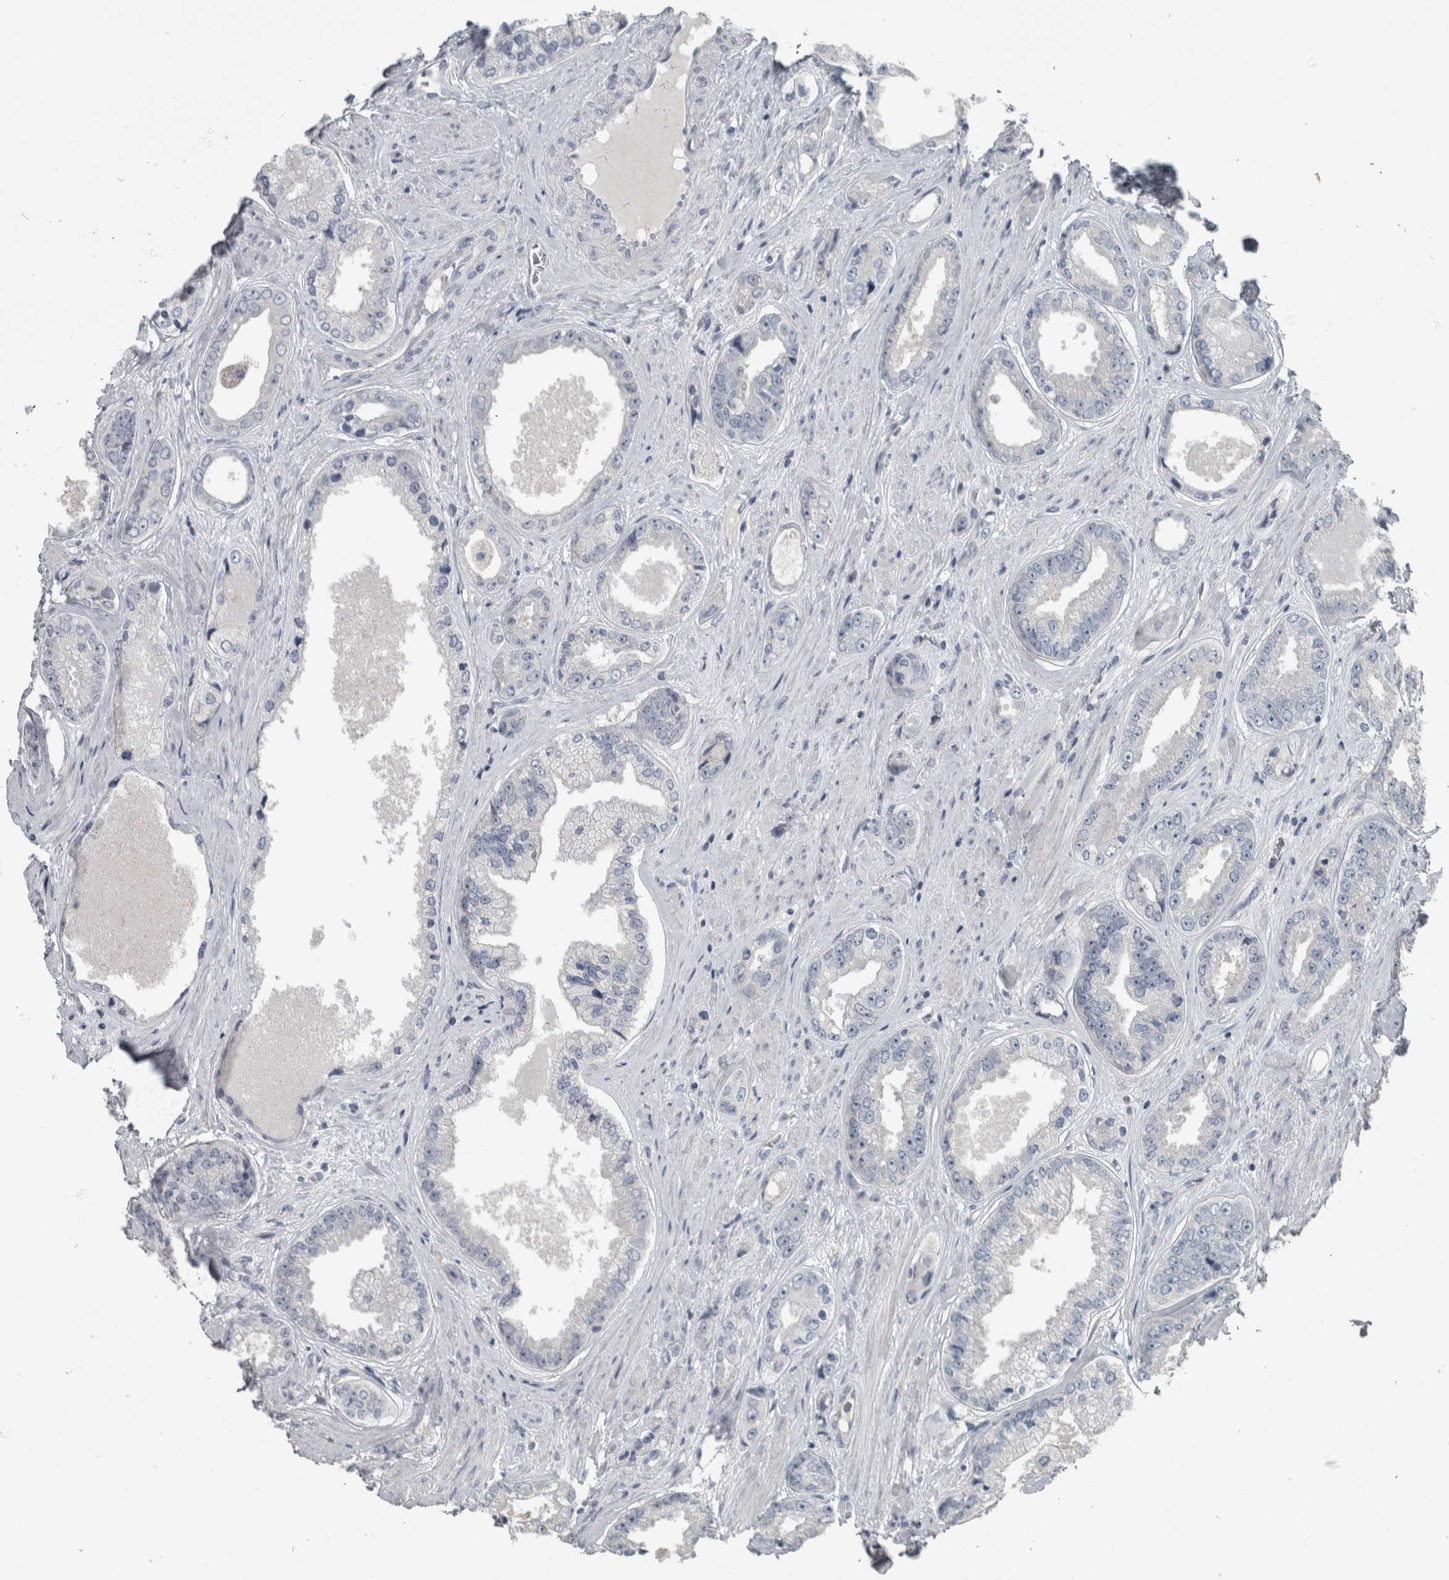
{"staining": {"intensity": "negative", "quantity": "none", "location": "none"}, "tissue": "prostate cancer", "cell_type": "Tumor cells", "image_type": "cancer", "snomed": [{"axis": "morphology", "description": "Adenocarcinoma, High grade"}, {"axis": "topography", "description": "Prostate"}], "caption": "Tumor cells are negative for protein expression in human high-grade adenocarcinoma (prostate).", "gene": "KRT20", "patient": {"sex": "male", "age": 61}}